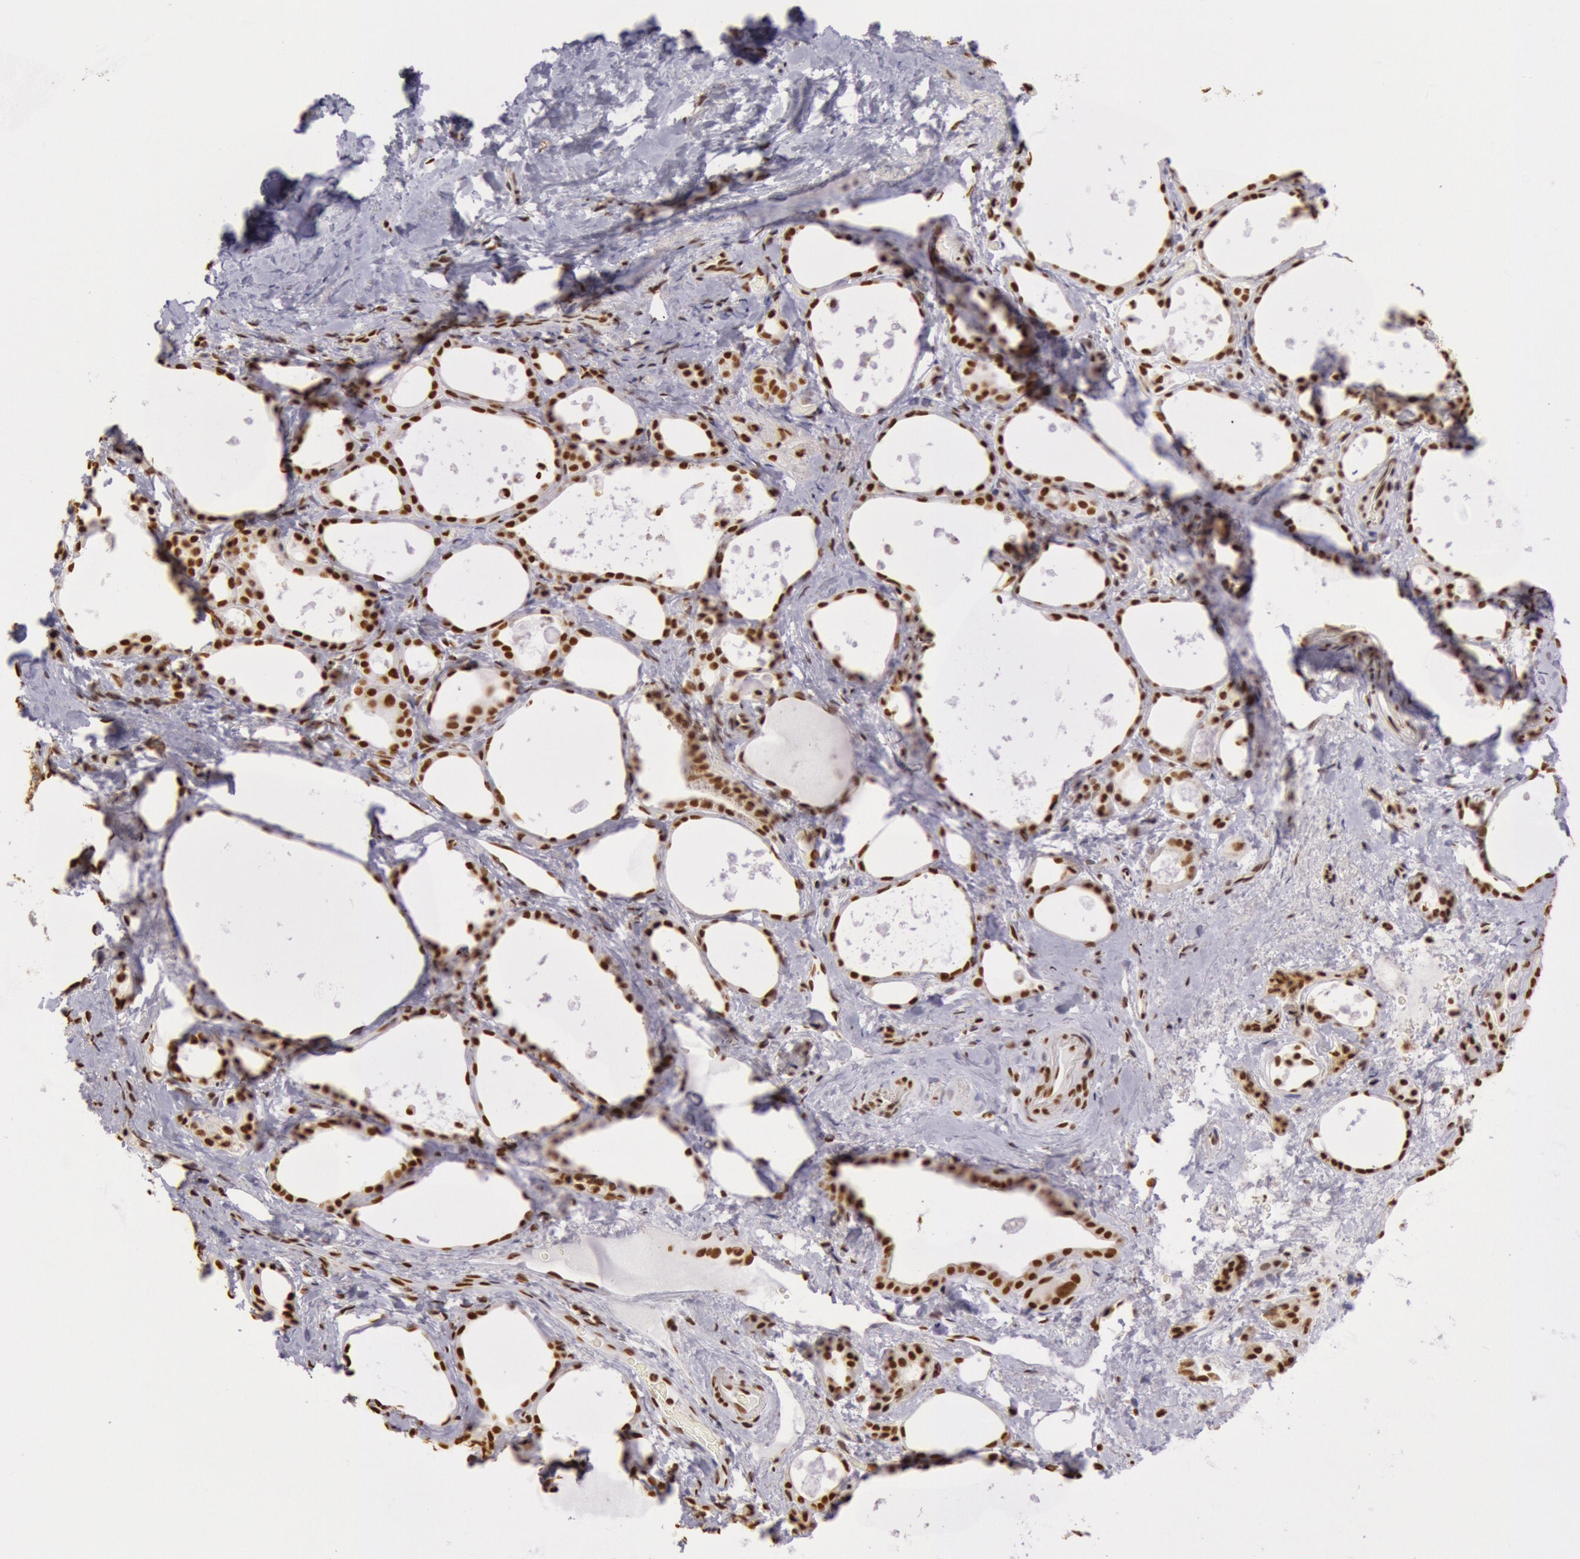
{"staining": {"intensity": "strong", "quantity": ">75%", "location": "nuclear"}, "tissue": "thyroid gland", "cell_type": "Glandular cells", "image_type": "normal", "snomed": [{"axis": "morphology", "description": "Normal tissue, NOS"}, {"axis": "topography", "description": "Thyroid gland"}], "caption": "Strong nuclear expression is appreciated in about >75% of glandular cells in normal thyroid gland.", "gene": "HNRNPH1", "patient": {"sex": "female", "age": 75}}